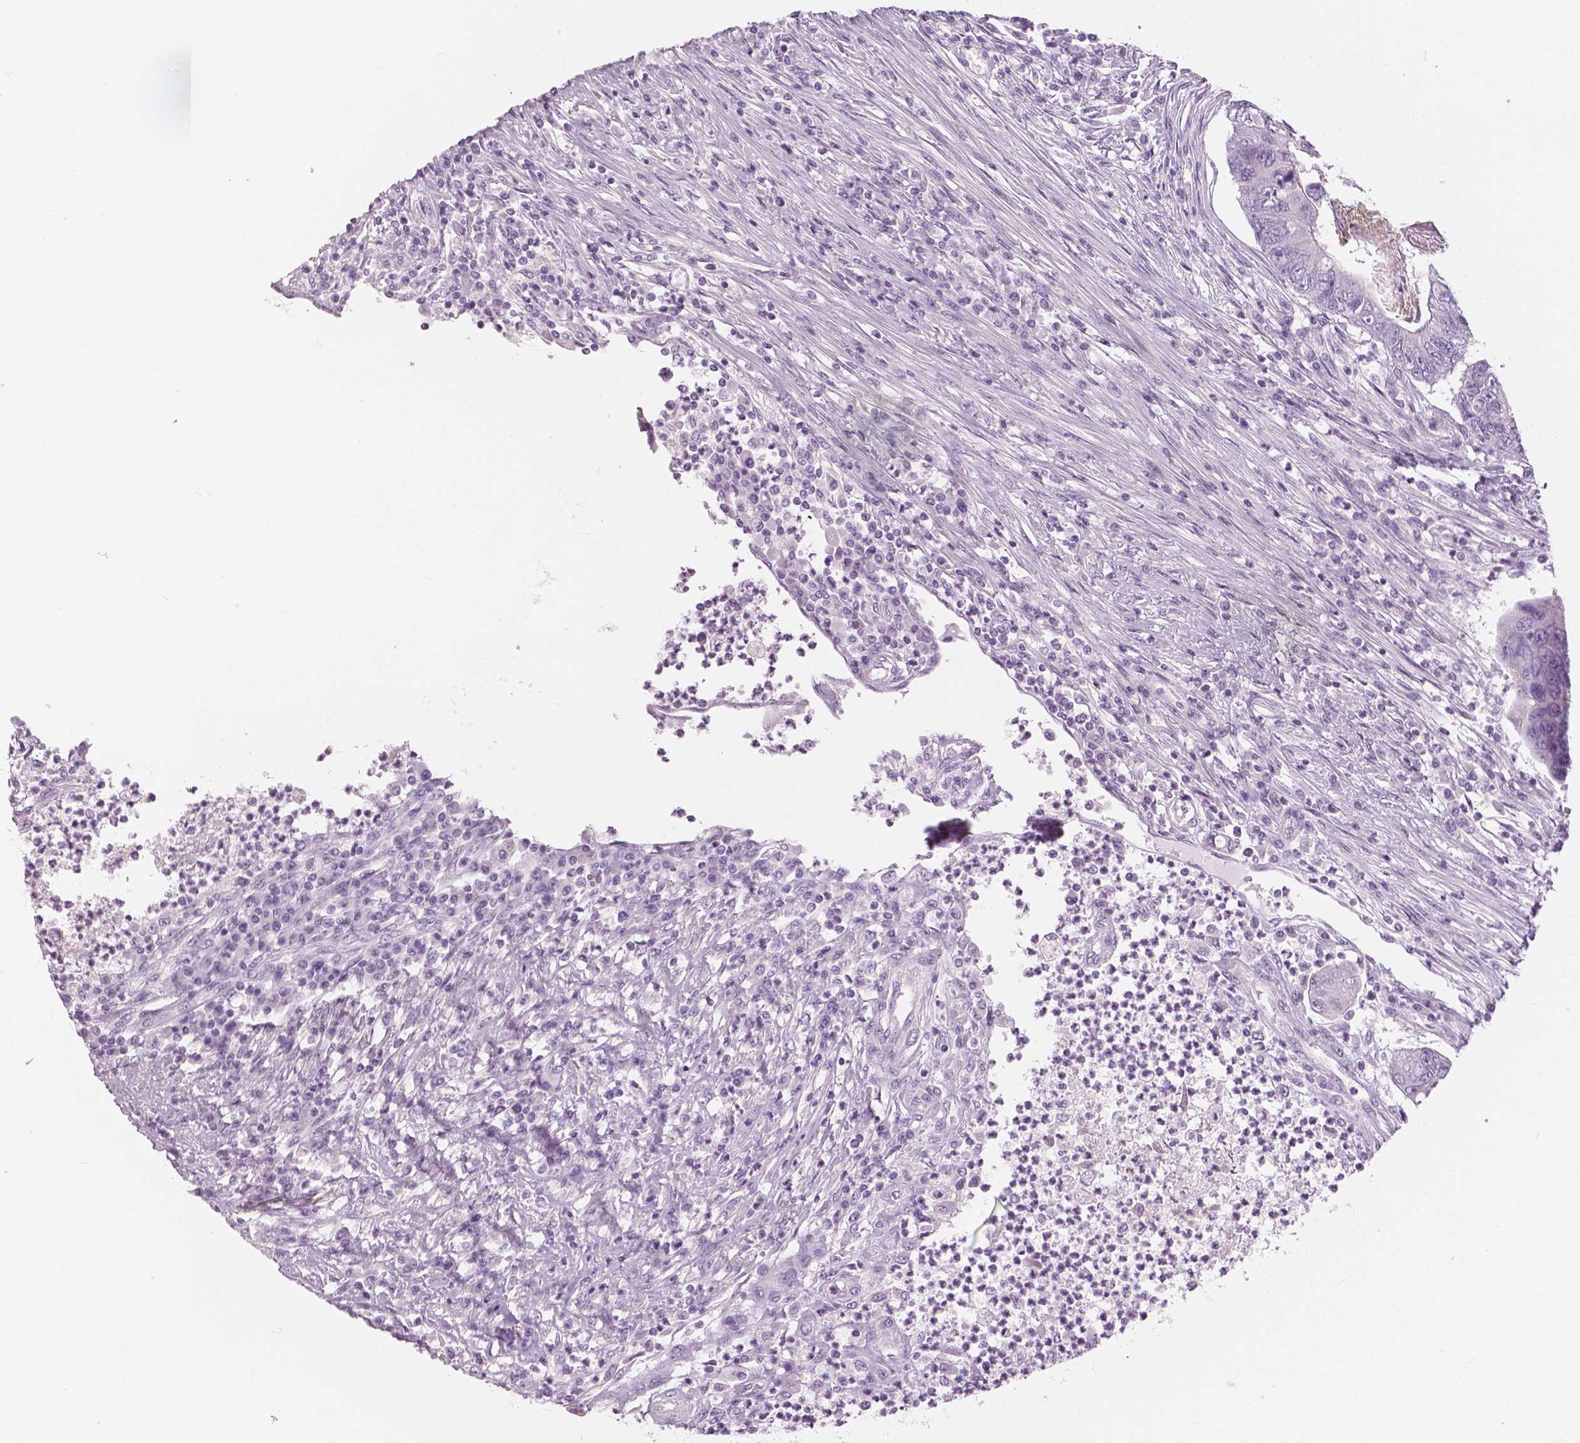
{"staining": {"intensity": "negative", "quantity": "none", "location": "none"}, "tissue": "colorectal cancer", "cell_type": "Tumor cells", "image_type": "cancer", "snomed": [{"axis": "morphology", "description": "Adenocarcinoma, NOS"}, {"axis": "topography", "description": "Colon"}], "caption": "IHC micrograph of neoplastic tissue: colorectal adenocarcinoma stained with DAB (3,3'-diaminobenzidine) exhibits no significant protein expression in tumor cells. (Brightfield microscopy of DAB (3,3'-diaminobenzidine) immunohistochemistry (IHC) at high magnification).", "gene": "SLC24A1", "patient": {"sex": "female", "age": 67}}